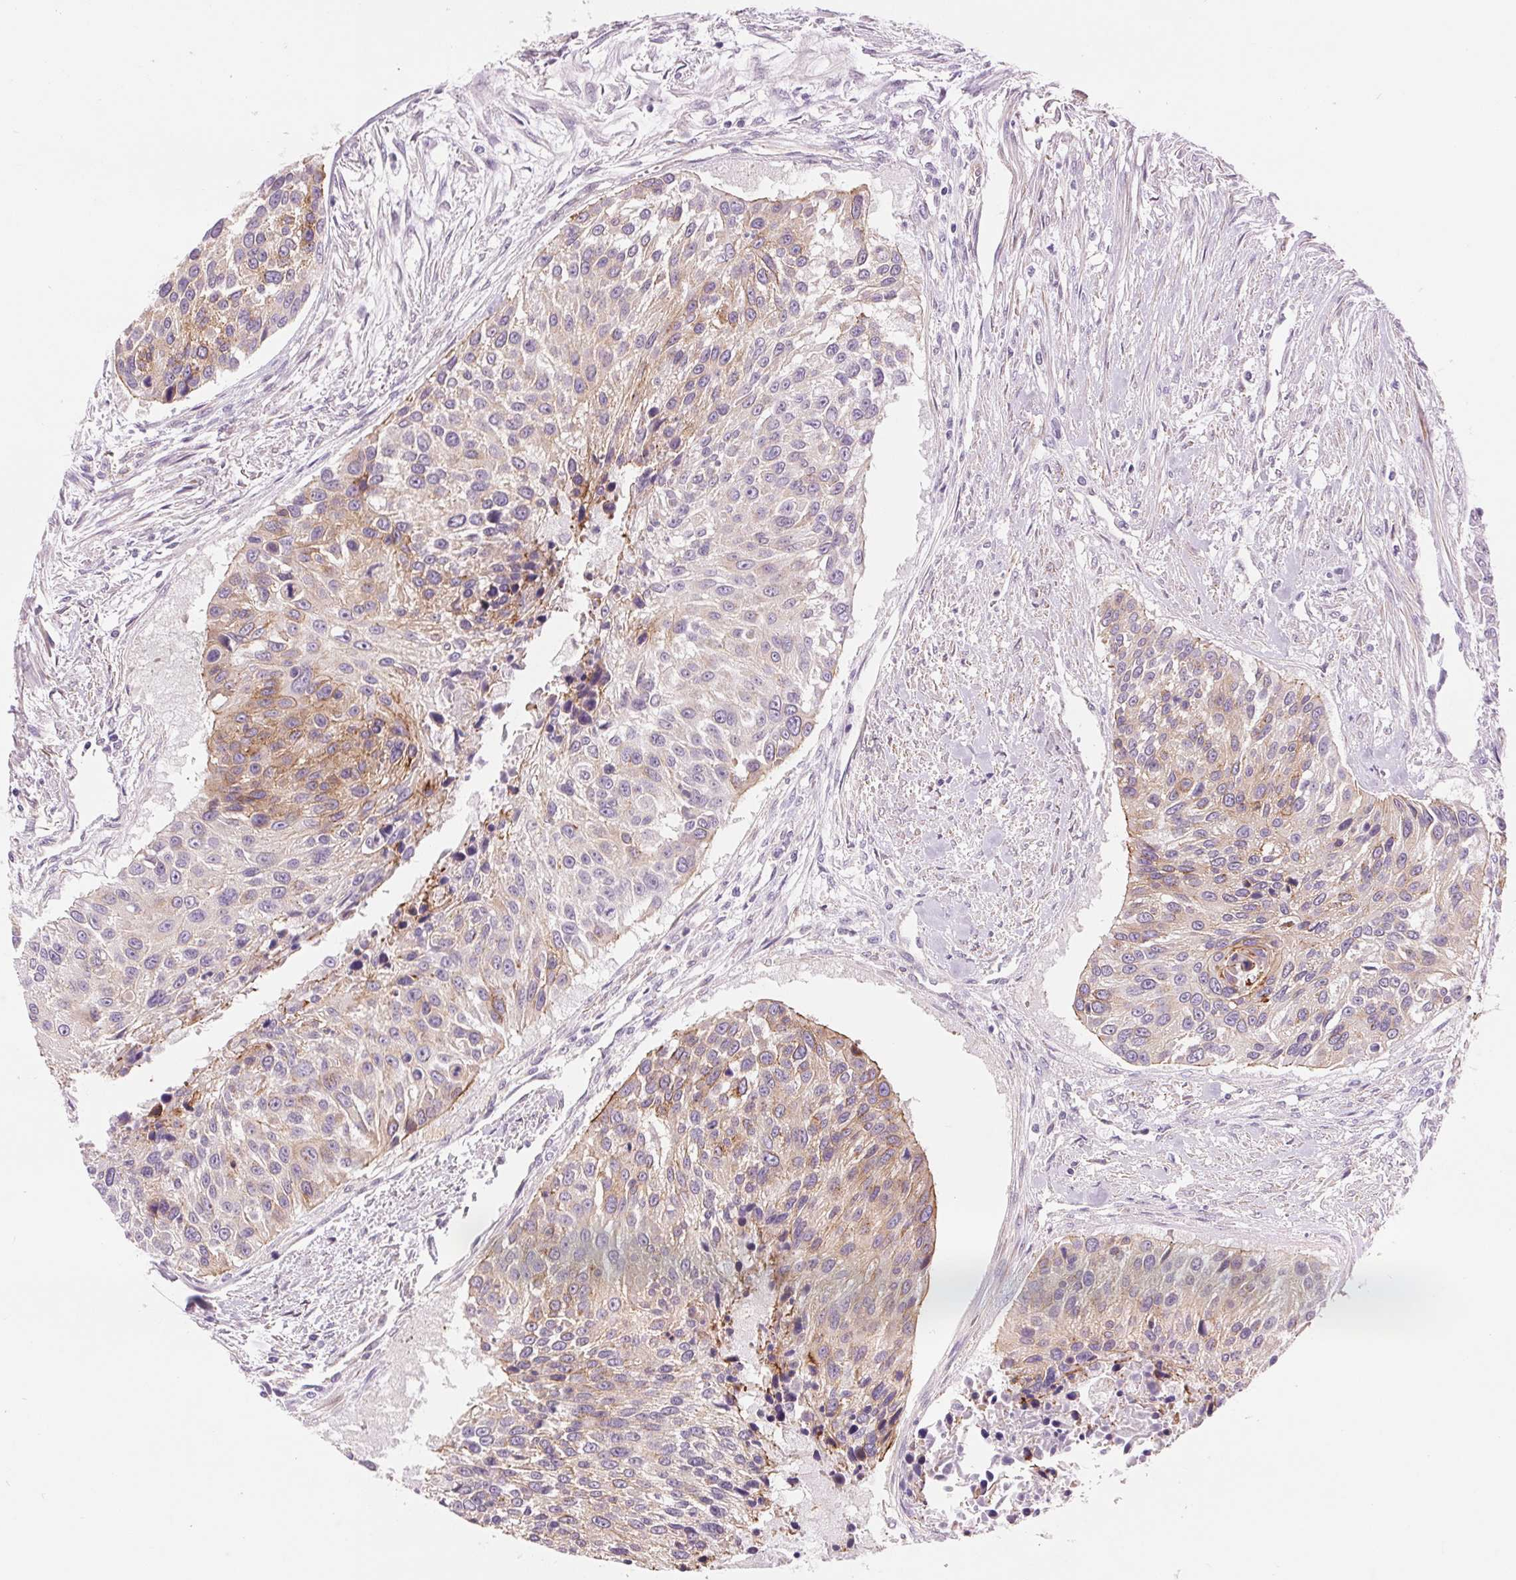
{"staining": {"intensity": "moderate", "quantity": "<25%", "location": "cytoplasmic/membranous"}, "tissue": "urothelial cancer", "cell_type": "Tumor cells", "image_type": "cancer", "snomed": [{"axis": "morphology", "description": "Urothelial carcinoma, NOS"}, {"axis": "topography", "description": "Urinary bladder"}], "caption": "High-power microscopy captured an immunohistochemistry histopathology image of transitional cell carcinoma, revealing moderate cytoplasmic/membranous positivity in about <25% of tumor cells. The staining was performed using DAB, with brown indicating positive protein expression. Nuclei are stained blue with hematoxylin.", "gene": "DIXDC1", "patient": {"sex": "male", "age": 55}}